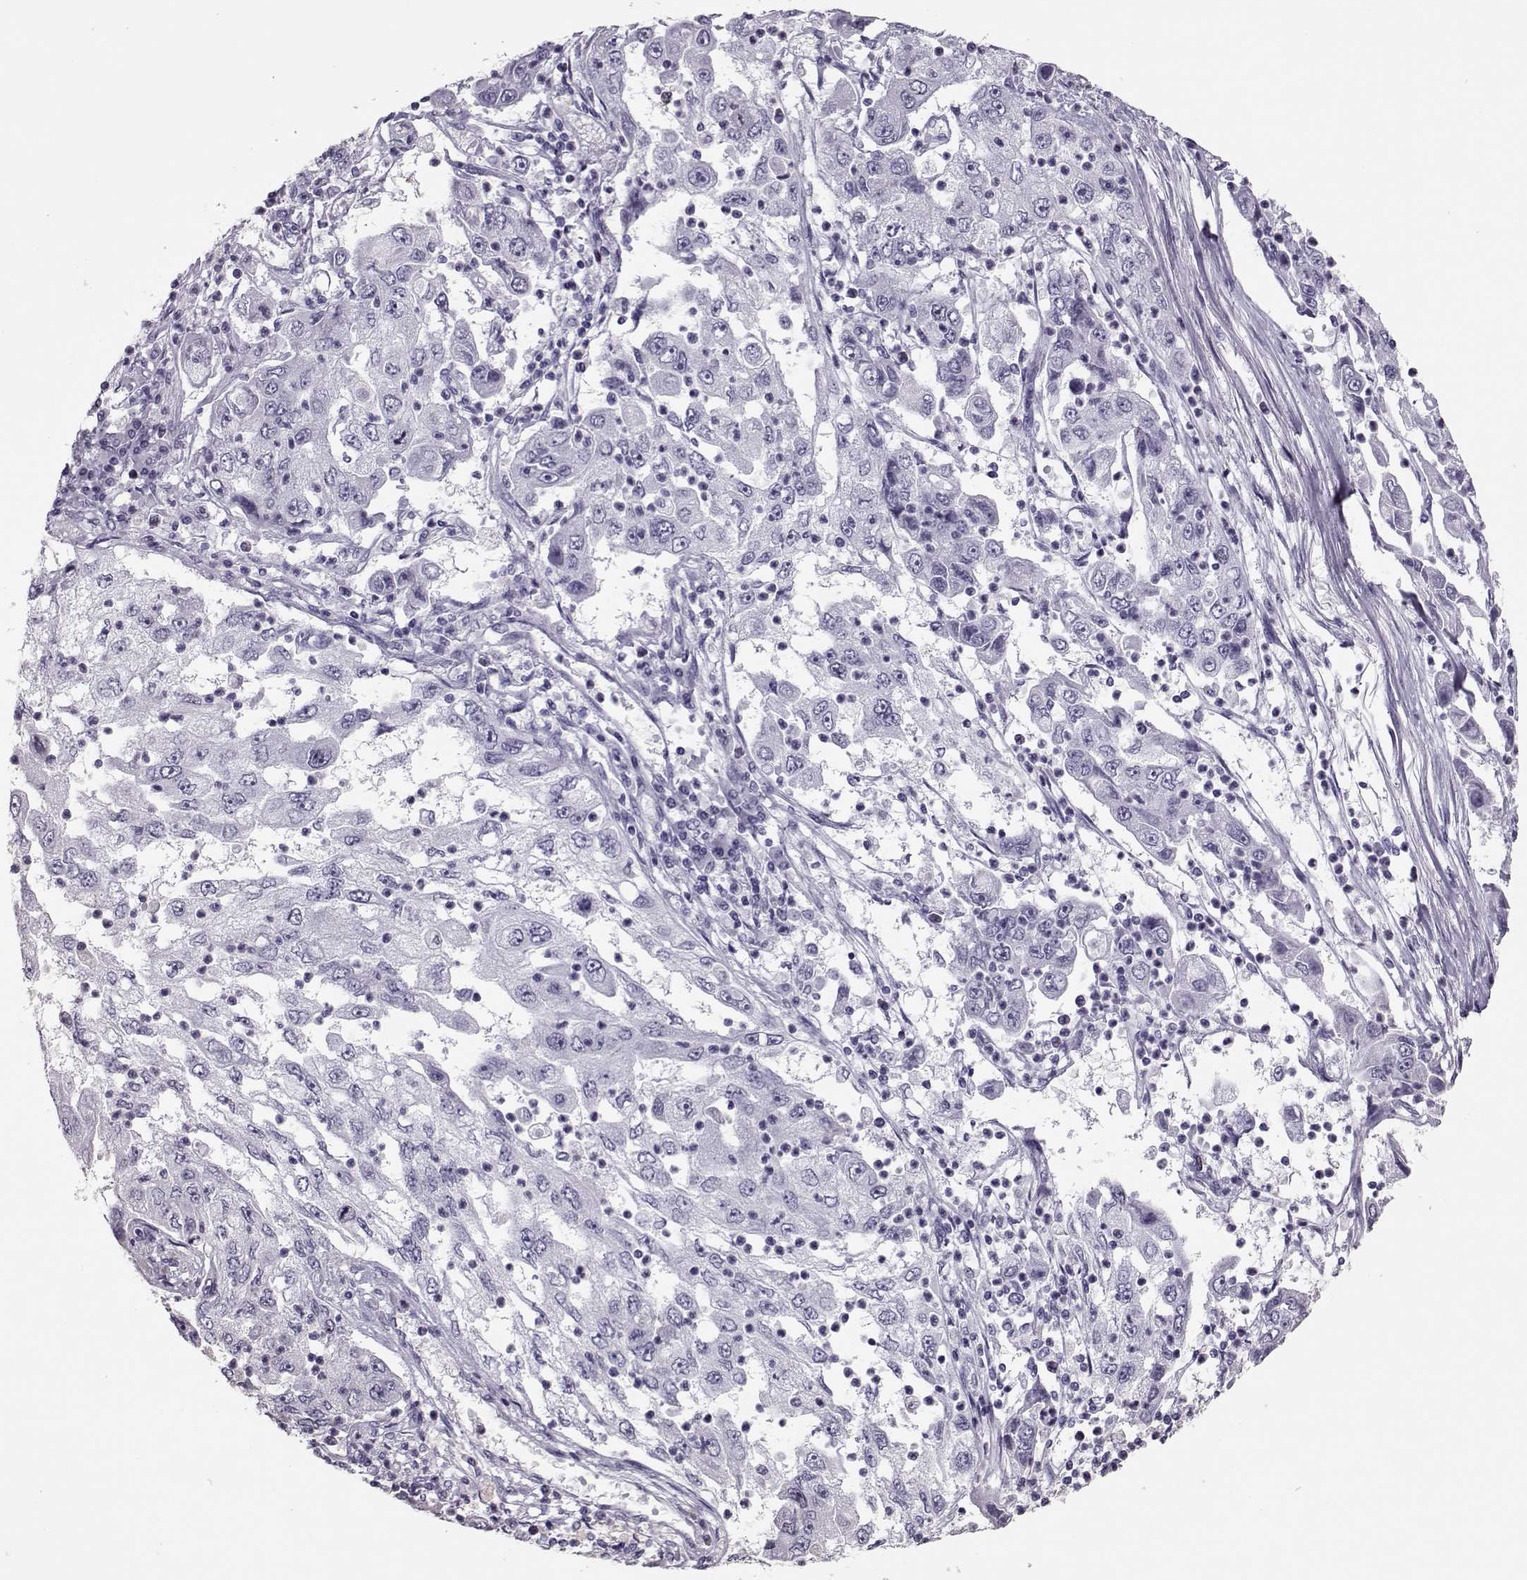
{"staining": {"intensity": "negative", "quantity": "none", "location": "none"}, "tissue": "cervical cancer", "cell_type": "Tumor cells", "image_type": "cancer", "snomed": [{"axis": "morphology", "description": "Squamous cell carcinoma, NOS"}, {"axis": "topography", "description": "Cervix"}], "caption": "The IHC photomicrograph has no significant expression in tumor cells of cervical squamous cell carcinoma tissue. The staining was performed using DAB (3,3'-diaminobenzidine) to visualize the protein expression in brown, while the nuclei were stained in blue with hematoxylin (Magnification: 20x).", "gene": "SGO1", "patient": {"sex": "female", "age": 36}}